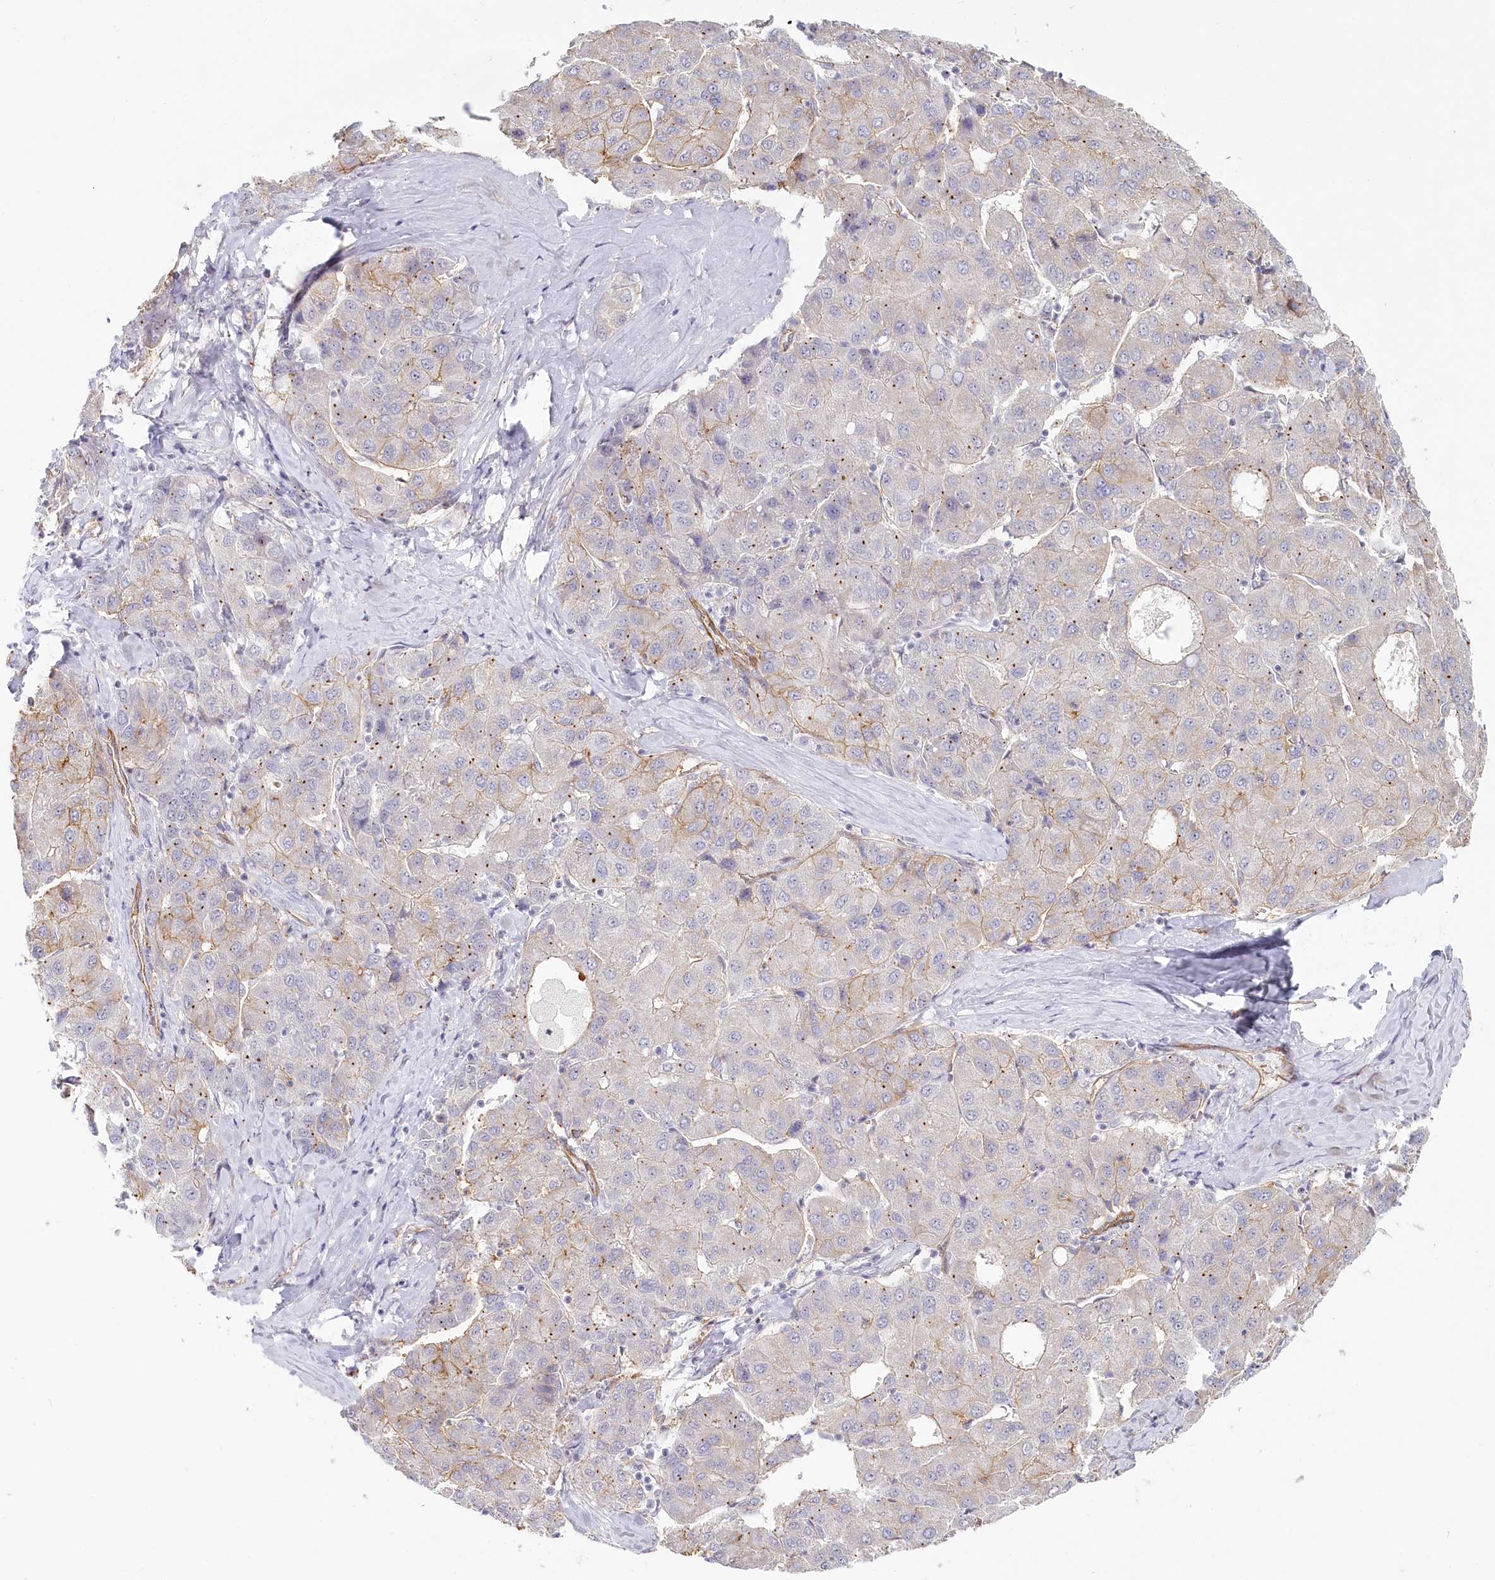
{"staining": {"intensity": "moderate", "quantity": "25%-75%", "location": "cytoplasmic/membranous"}, "tissue": "liver cancer", "cell_type": "Tumor cells", "image_type": "cancer", "snomed": [{"axis": "morphology", "description": "Carcinoma, Hepatocellular, NOS"}, {"axis": "topography", "description": "Liver"}], "caption": "Immunohistochemical staining of liver cancer exhibits medium levels of moderate cytoplasmic/membranous expression in approximately 25%-75% of tumor cells.", "gene": "ABHD8", "patient": {"sex": "male", "age": 65}}